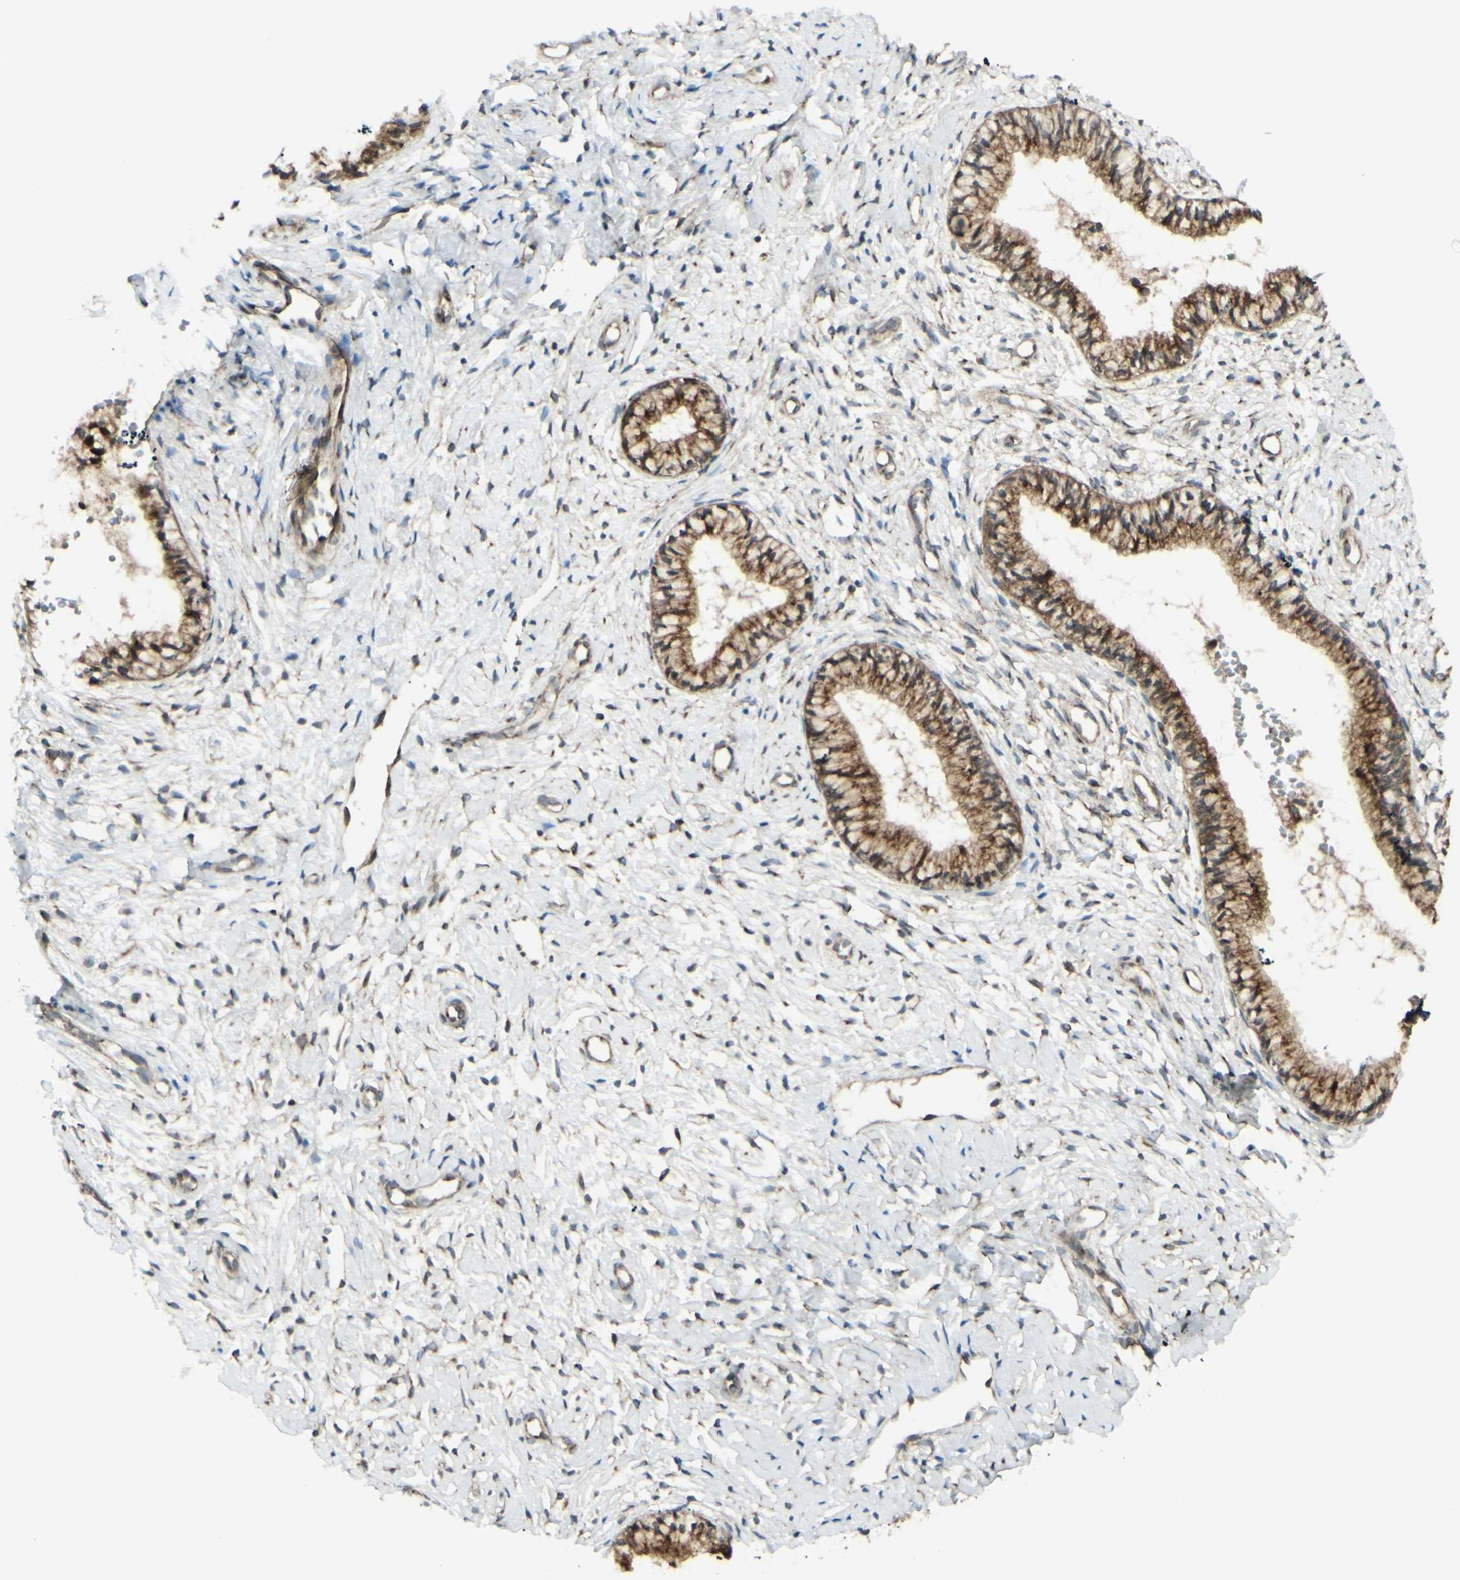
{"staining": {"intensity": "strong", "quantity": ">75%", "location": "cytoplasmic/membranous"}, "tissue": "cervix", "cell_type": "Glandular cells", "image_type": "normal", "snomed": [{"axis": "morphology", "description": "Normal tissue, NOS"}, {"axis": "topography", "description": "Cervix"}], "caption": "Immunohistochemical staining of normal cervix exhibits strong cytoplasmic/membranous protein positivity in about >75% of glandular cells. (DAB IHC with brightfield microscopy, high magnification).", "gene": "NAPA", "patient": {"sex": "female", "age": 46}}